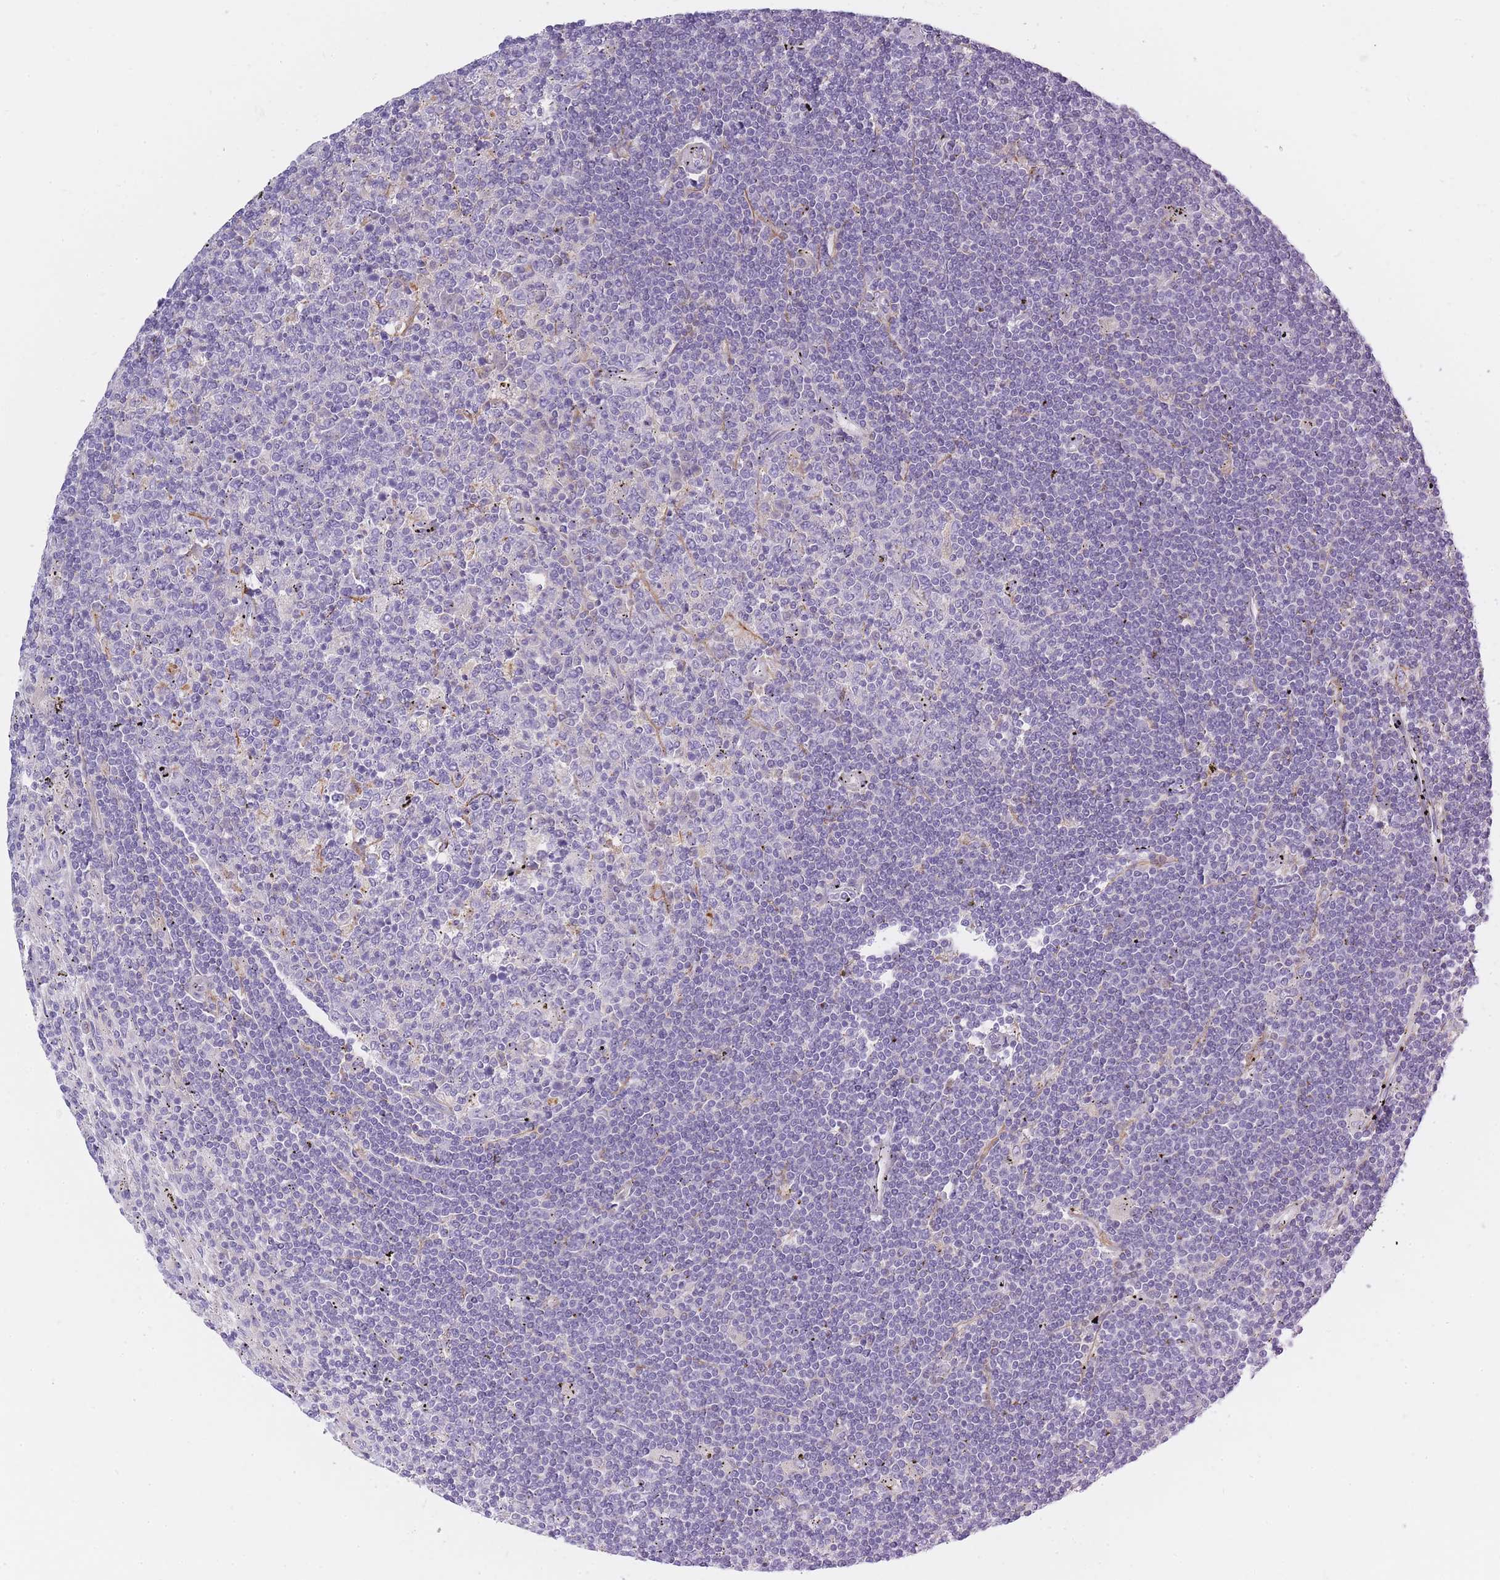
{"staining": {"intensity": "negative", "quantity": "none", "location": "none"}, "tissue": "lymphoma", "cell_type": "Tumor cells", "image_type": "cancer", "snomed": [{"axis": "morphology", "description": "Malignant lymphoma, non-Hodgkin's type, Low grade"}, {"axis": "topography", "description": "Spleen"}], "caption": "DAB (3,3'-diaminobenzidine) immunohistochemical staining of lymphoma displays no significant positivity in tumor cells.", "gene": "AP3M2", "patient": {"sex": "male", "age": 76}}